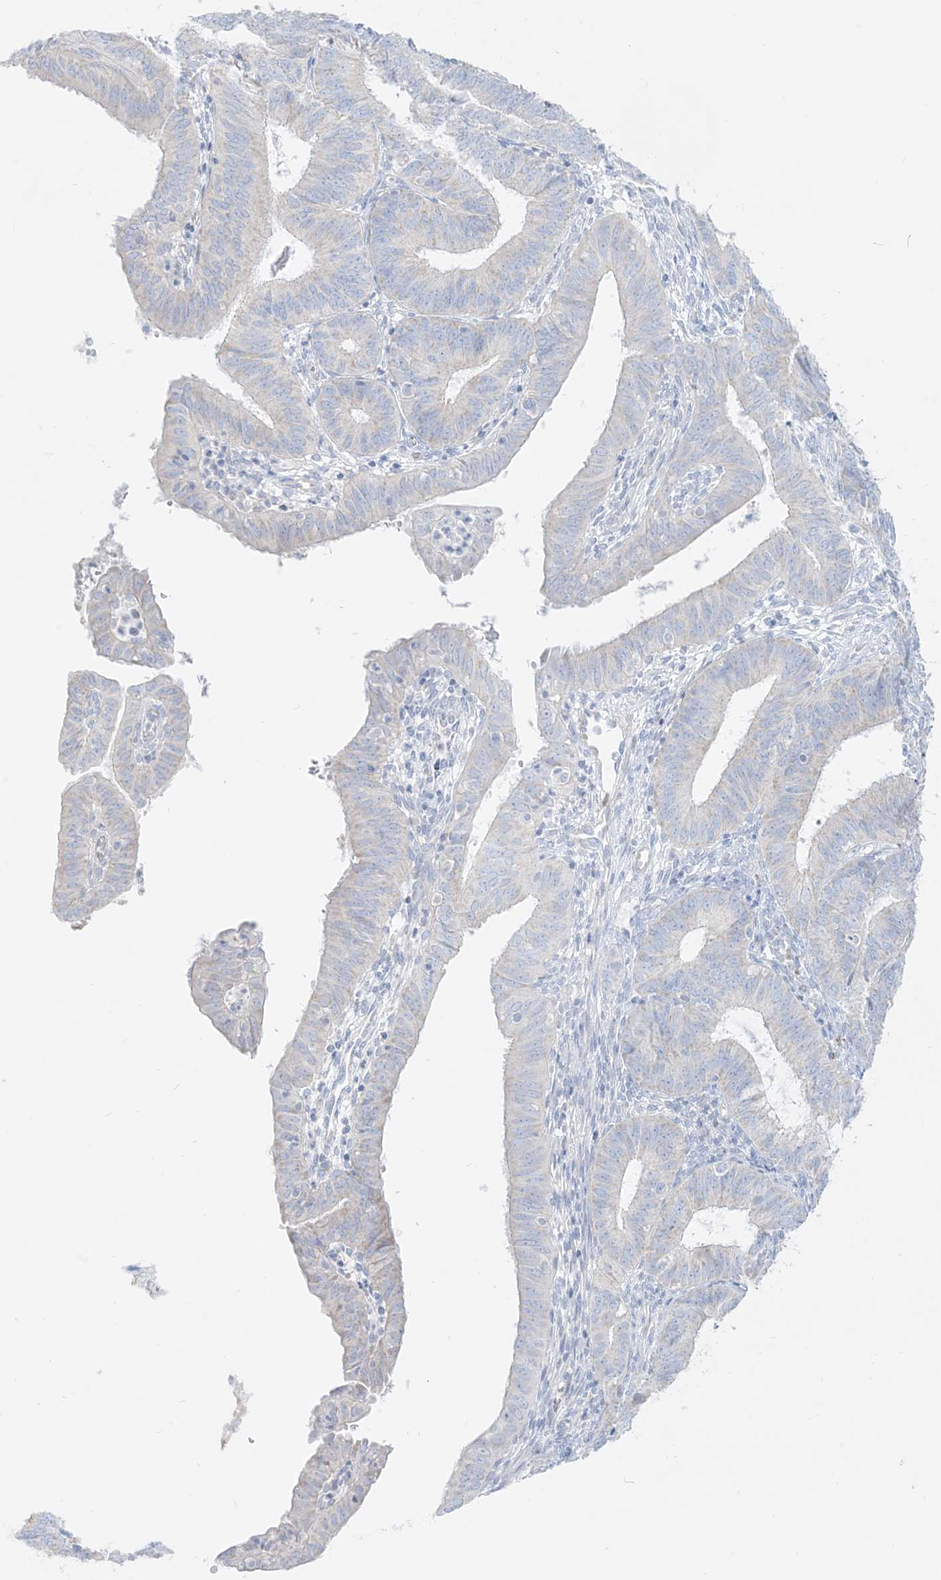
{"staining": {"intensity": "negative", "quantity": "none", "location": "none"}, "tissue": "endometrial cancer", "cell_type": "Tumor cells", "image_type": "cancer", "snomed": [{"axis": "morphology", "description": "Adenocarcinoma, NOS"}, {"axis": "topography", "description": "Endometrium"}], "caption": "Tumor cells are negative for brown protein staining in adenocarcinoma (endometrial).", "gene": "SLC26A3", "patient": {"sex": "female", "age": 51}}